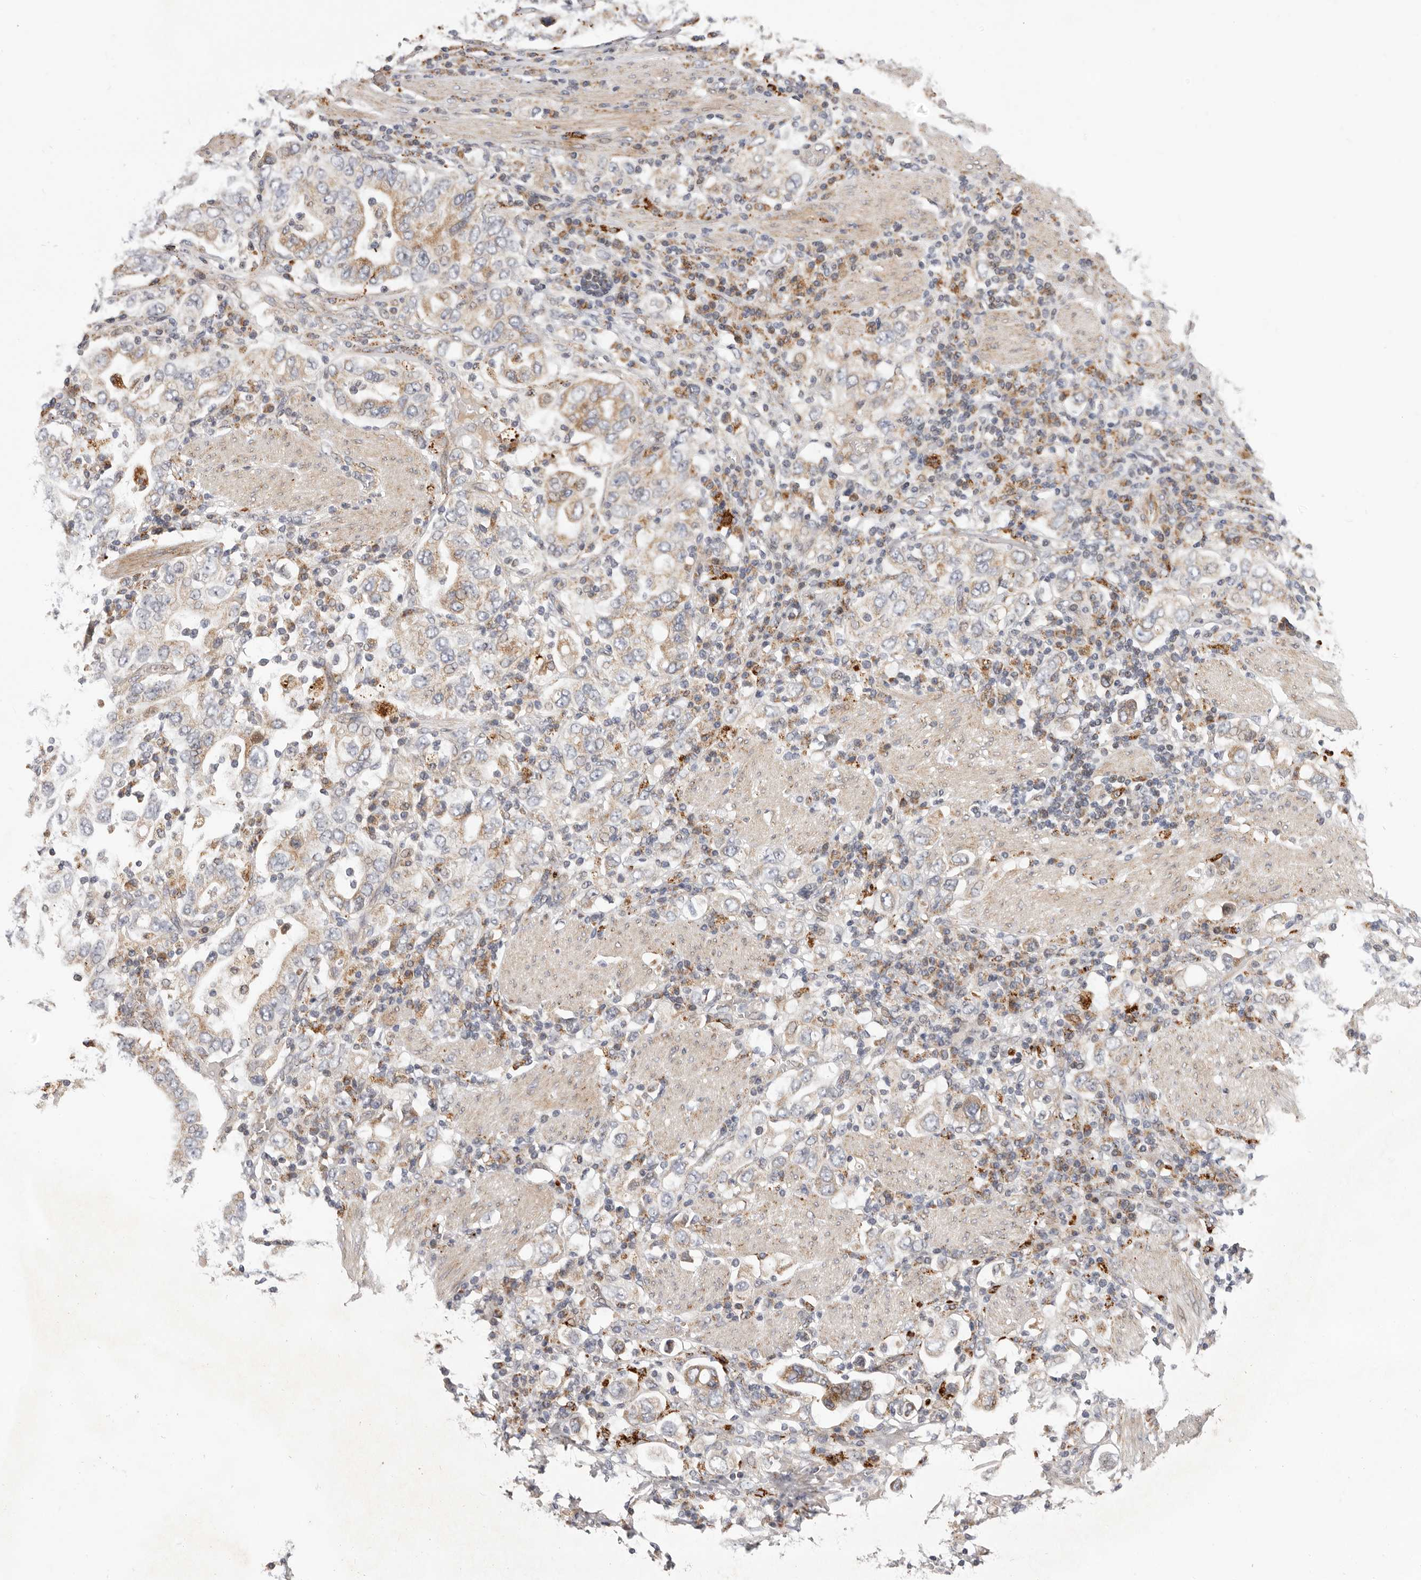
{"staining": {"intensity": "weak", "quantity": "25%-75%", "location": "cytoplasmic/membranous"}, "tissue": "stomach cancer", "cell_type": "Tumor cells", "image_type": "cancer", "snomed": [{"axis": "morphology", "description": "Adenocarcinoma, NOS"}, {"axis": "topography", "description": "Stomach, upper"}], "caption": "Adenocarcinoma (stomach) tissue shows weak cytoplasmic/membranous staining in approximately 25%-75% of tumor cells Nuclei are stained in blue.", "gene": "TOR3A", "patient": {"sex": "male", "age": 62}}